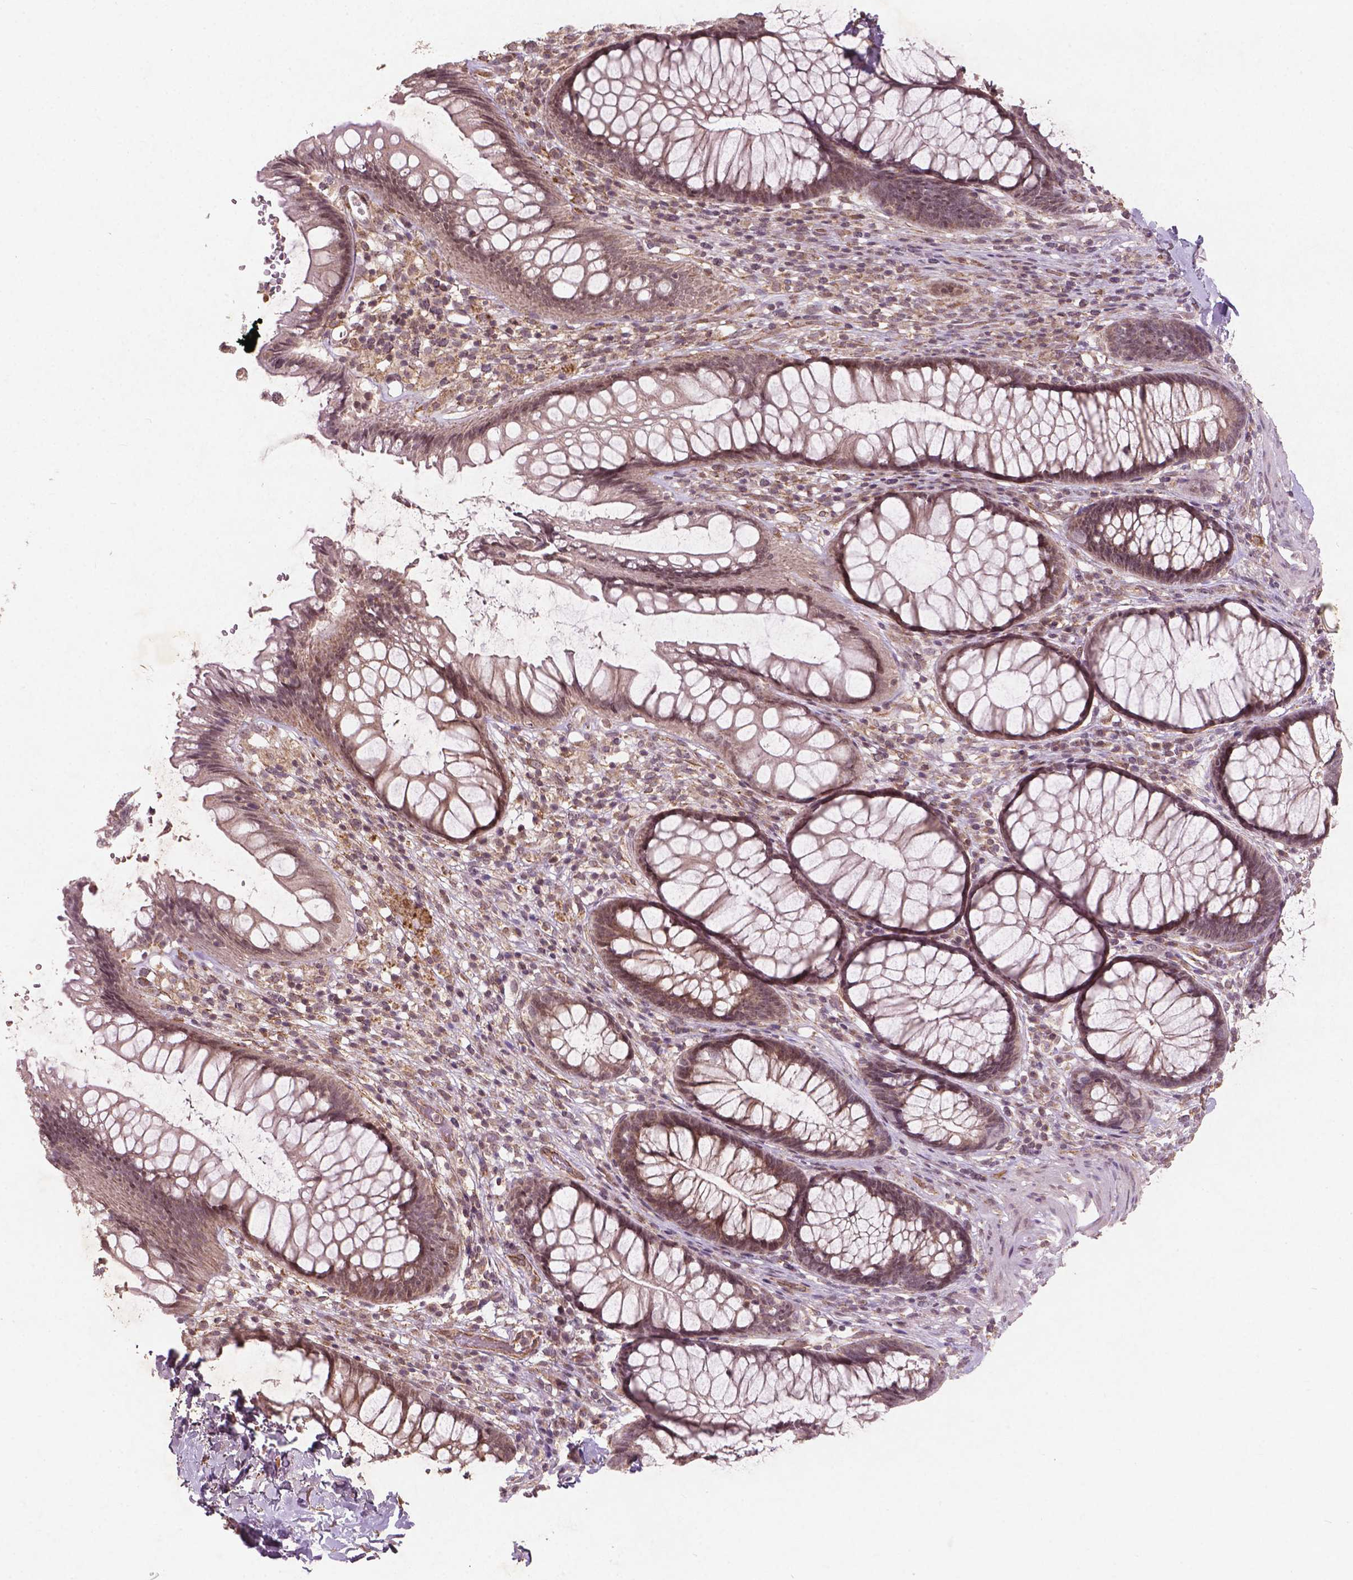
{"staining": {"intensity": "weak", "quantity": "25%-75%", "location": "cytoplasmic/membranous"}, "tissue": "rectum", "cell_type": "Glandular cells", "image_type": "normal", "snomed": [{"axis": "morphology", "description": "Normal tissue, NOS"}, {"axis": "topography", "description": "Smooth muscle"}, {"axis": "topography", "description": "Rectum"}], "caption": "Rectum was stained to show a protein in brown. There is low levels of weak cytoplasmic/membranous staining in approximately 25%-75% of glandular cells.", "gene": "SMAD2", "patient": {"sex": "male", "age": 53}}